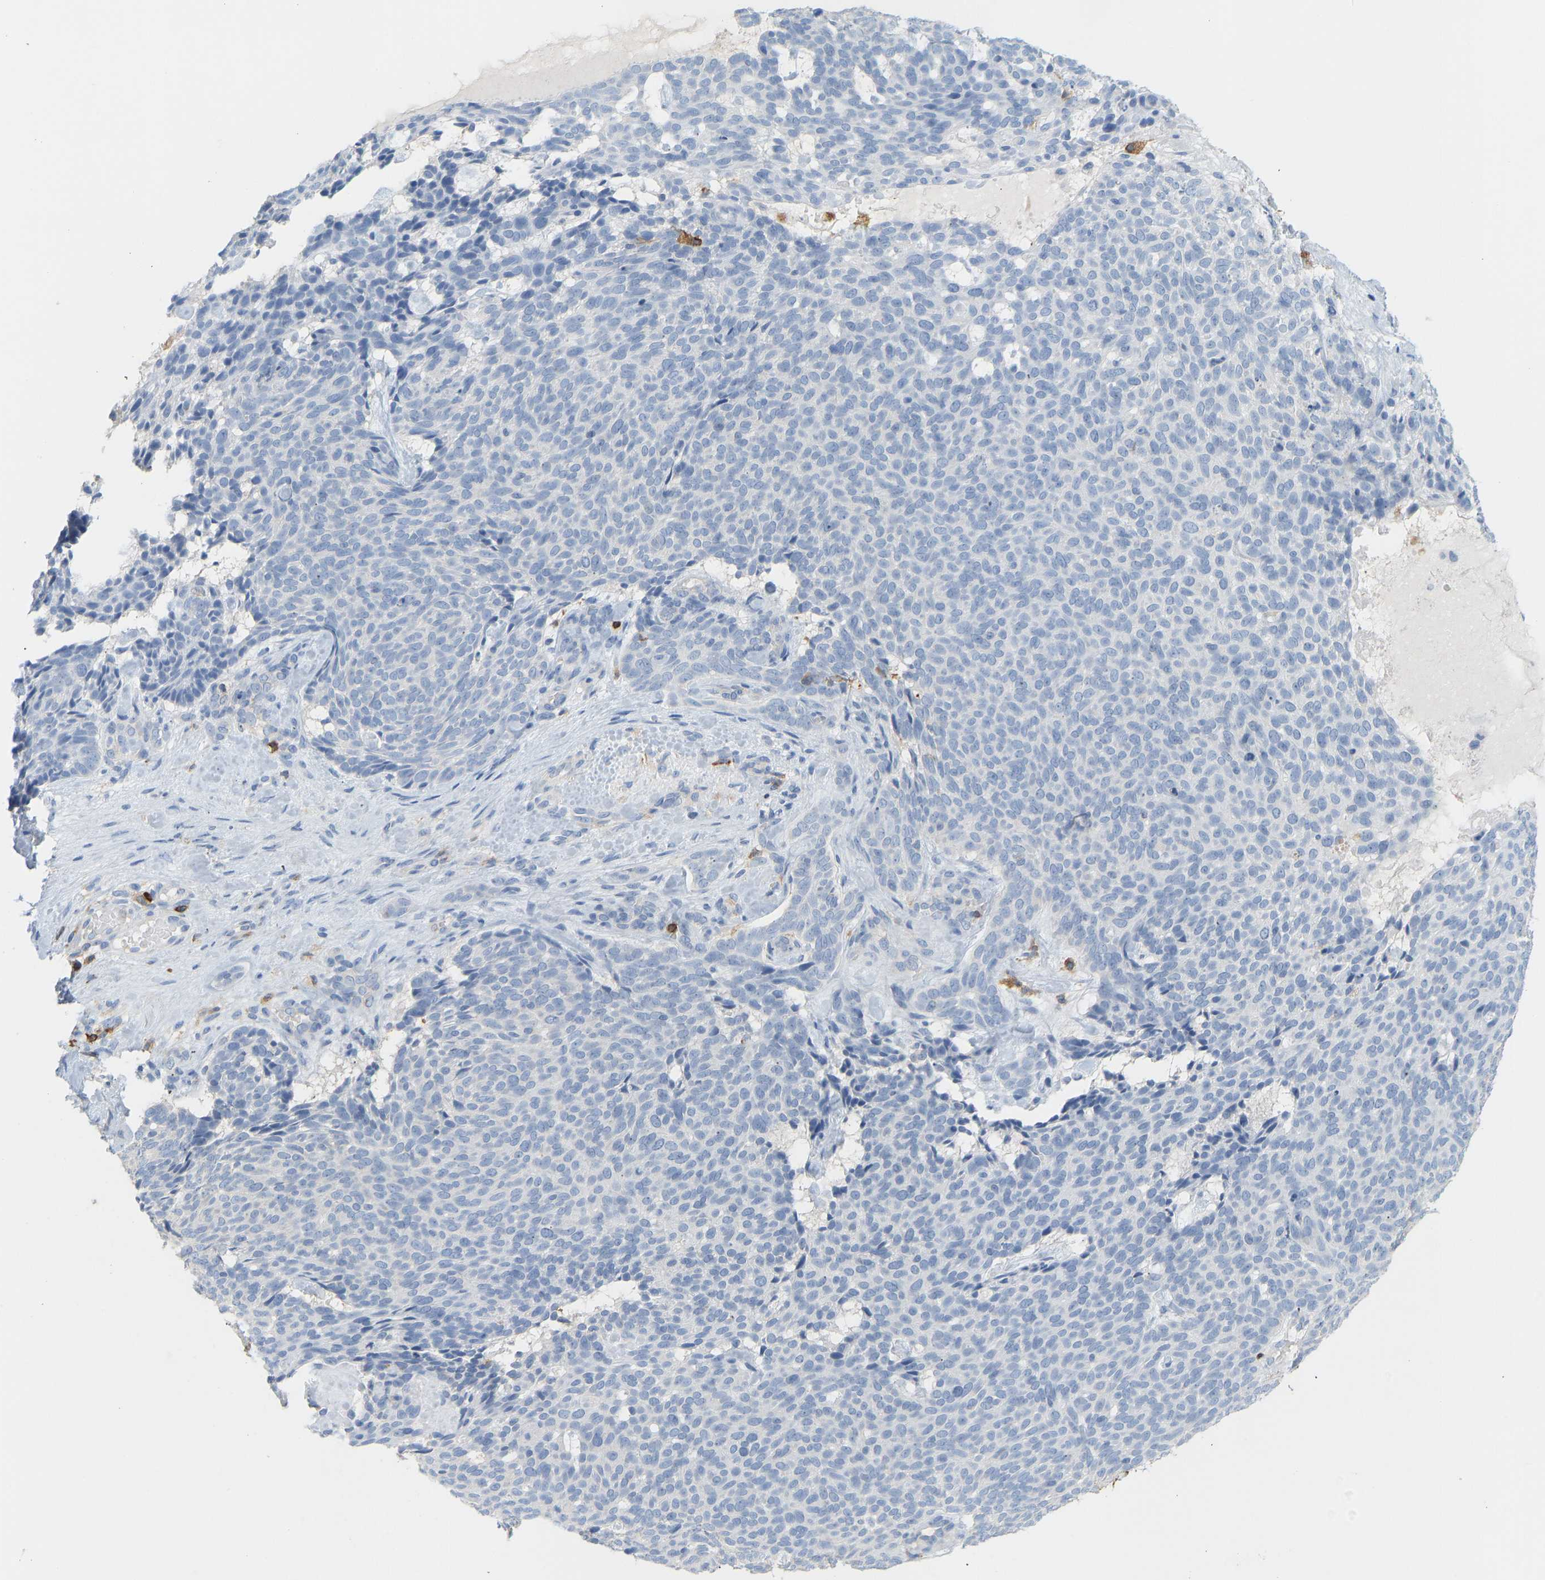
{"staining": {"intensity": "negative", "quantity": "none", "location": "none"}, "tissue": "skin cancer", "cell_type": "Tumor cells", "image_type": "cancer", "snomed": [{"axis": "morphology", "description": "Basal cell carcinoma"}, {"axis": "topography", "description": "Skin"}], "caption": "Basal cell carcinoma (skin) stained for a protein using IHC reveals no expression tumor cells.", "gene": "EVL", "patient": {"sex": "male", "age": 61}}